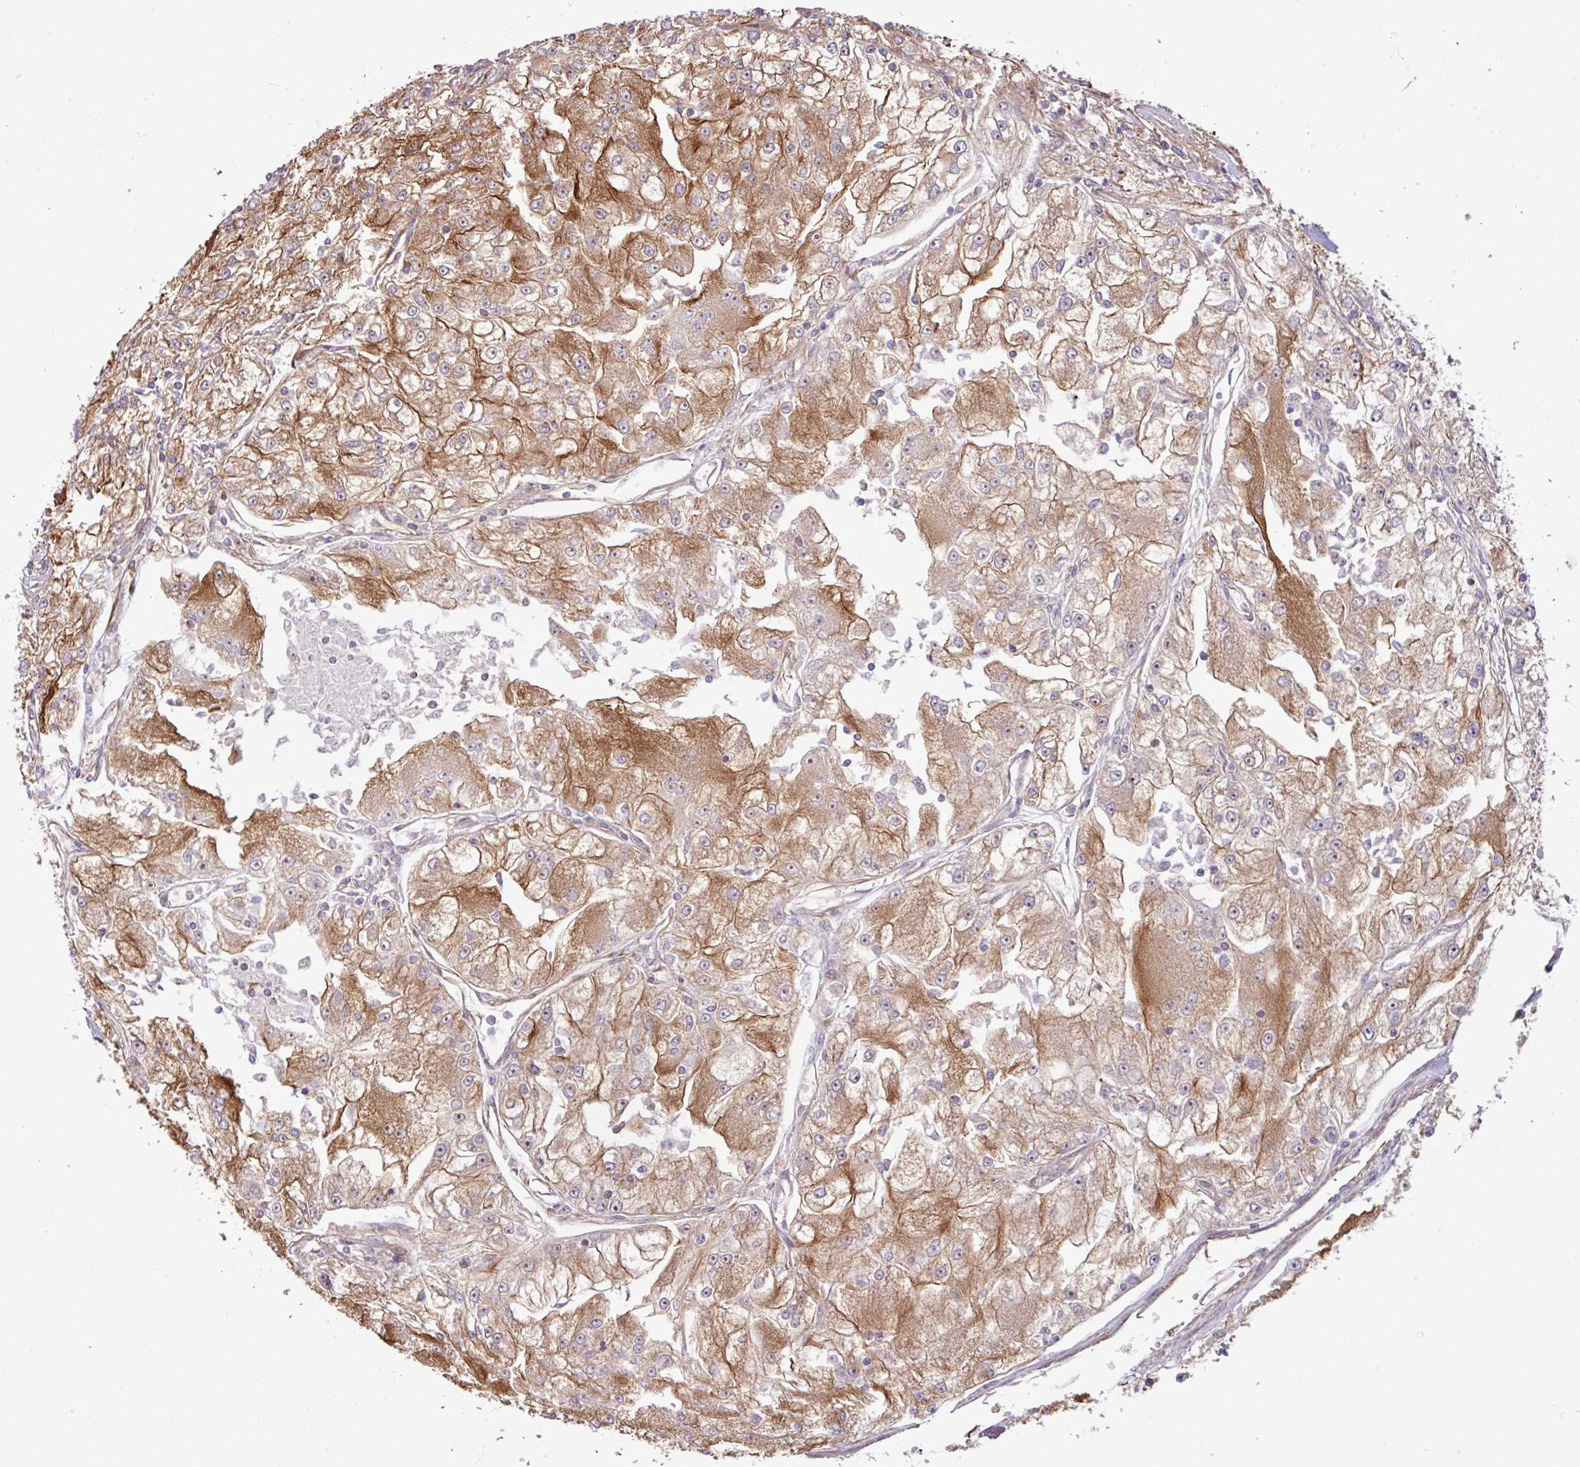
{"staining": {"intensity": "moderate", "quantity": ">75%", "location": "cytoplasmic/membranous"}, "tissue": "renal cancer", "cell_type": "Tumor cells", "image_type": "cancer", "snomed": [{"axis": "morphology", "description": "Adenocarcinoma, NOS"}, {"axis": "topography", "description": "Kidney"}], "caption": "Immunohistochemistry (DAB (3,3'-diaminobenzidine)) staining of renal adenocarcinoma shows moderate cytoplasmic/membranous protein expression in approximately >75% of tumor cells.", "gene": "ZNF300", "patient": {"sex": "female", "age": 72}}